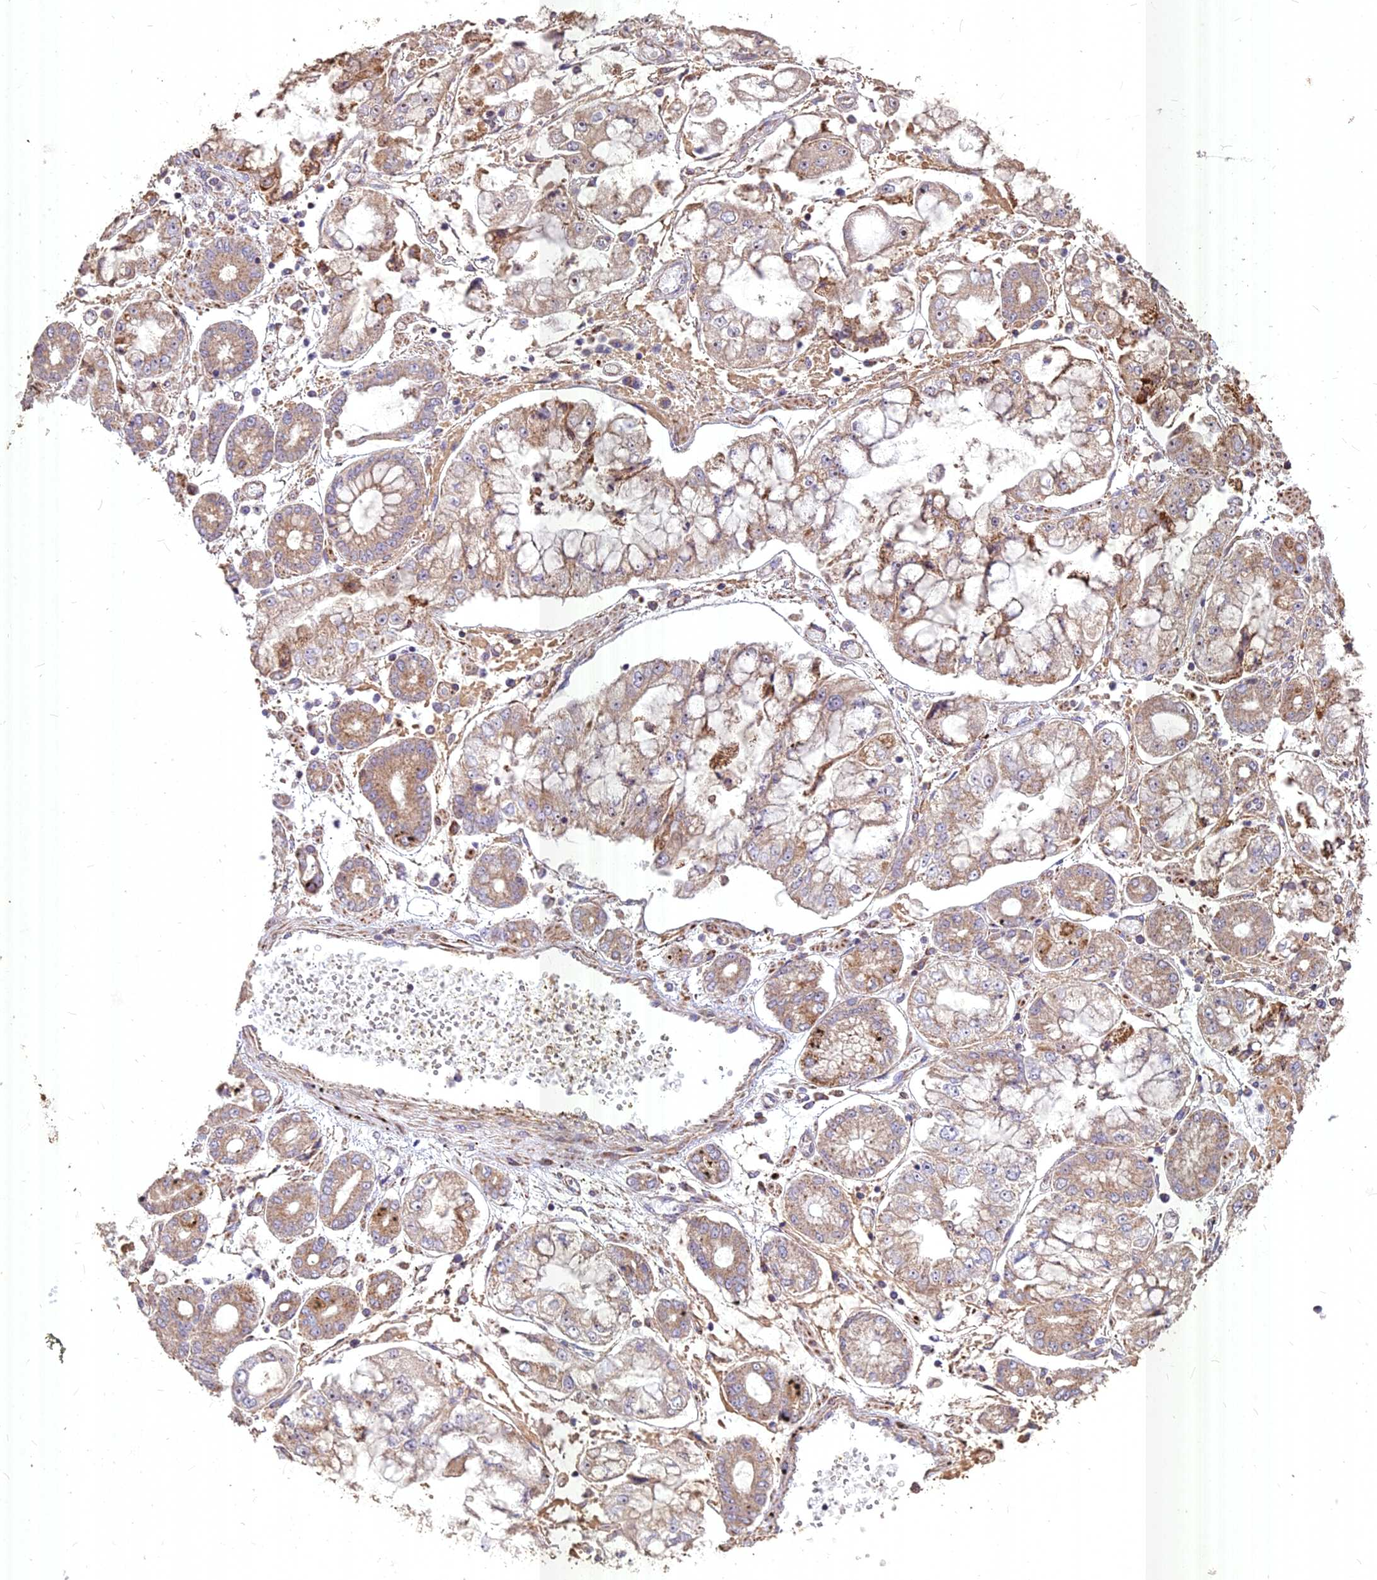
{"staining": {"intensity": "weak", "quantity": ">75%", "location": "cytoplasmic/membranous"}, "tissue": "stomach cancer", "cell_type": "Tumor cells", "image_type": "cancer", "snomed": [{"axis": "morphology", "description": "Adenocarcinoma, NOS"}, {"axis": "topography", "description": "Stomach"}], "caption": "An immunohistochemistry histopathology image of tumor tissue is shown. Protein staining in brown highlights weak cytoplasmic/membranous positivity in stomach adenocarcinoma within tumor cells.", "gene": "COX11", "patient": {"sex": "male", "age": 76}}